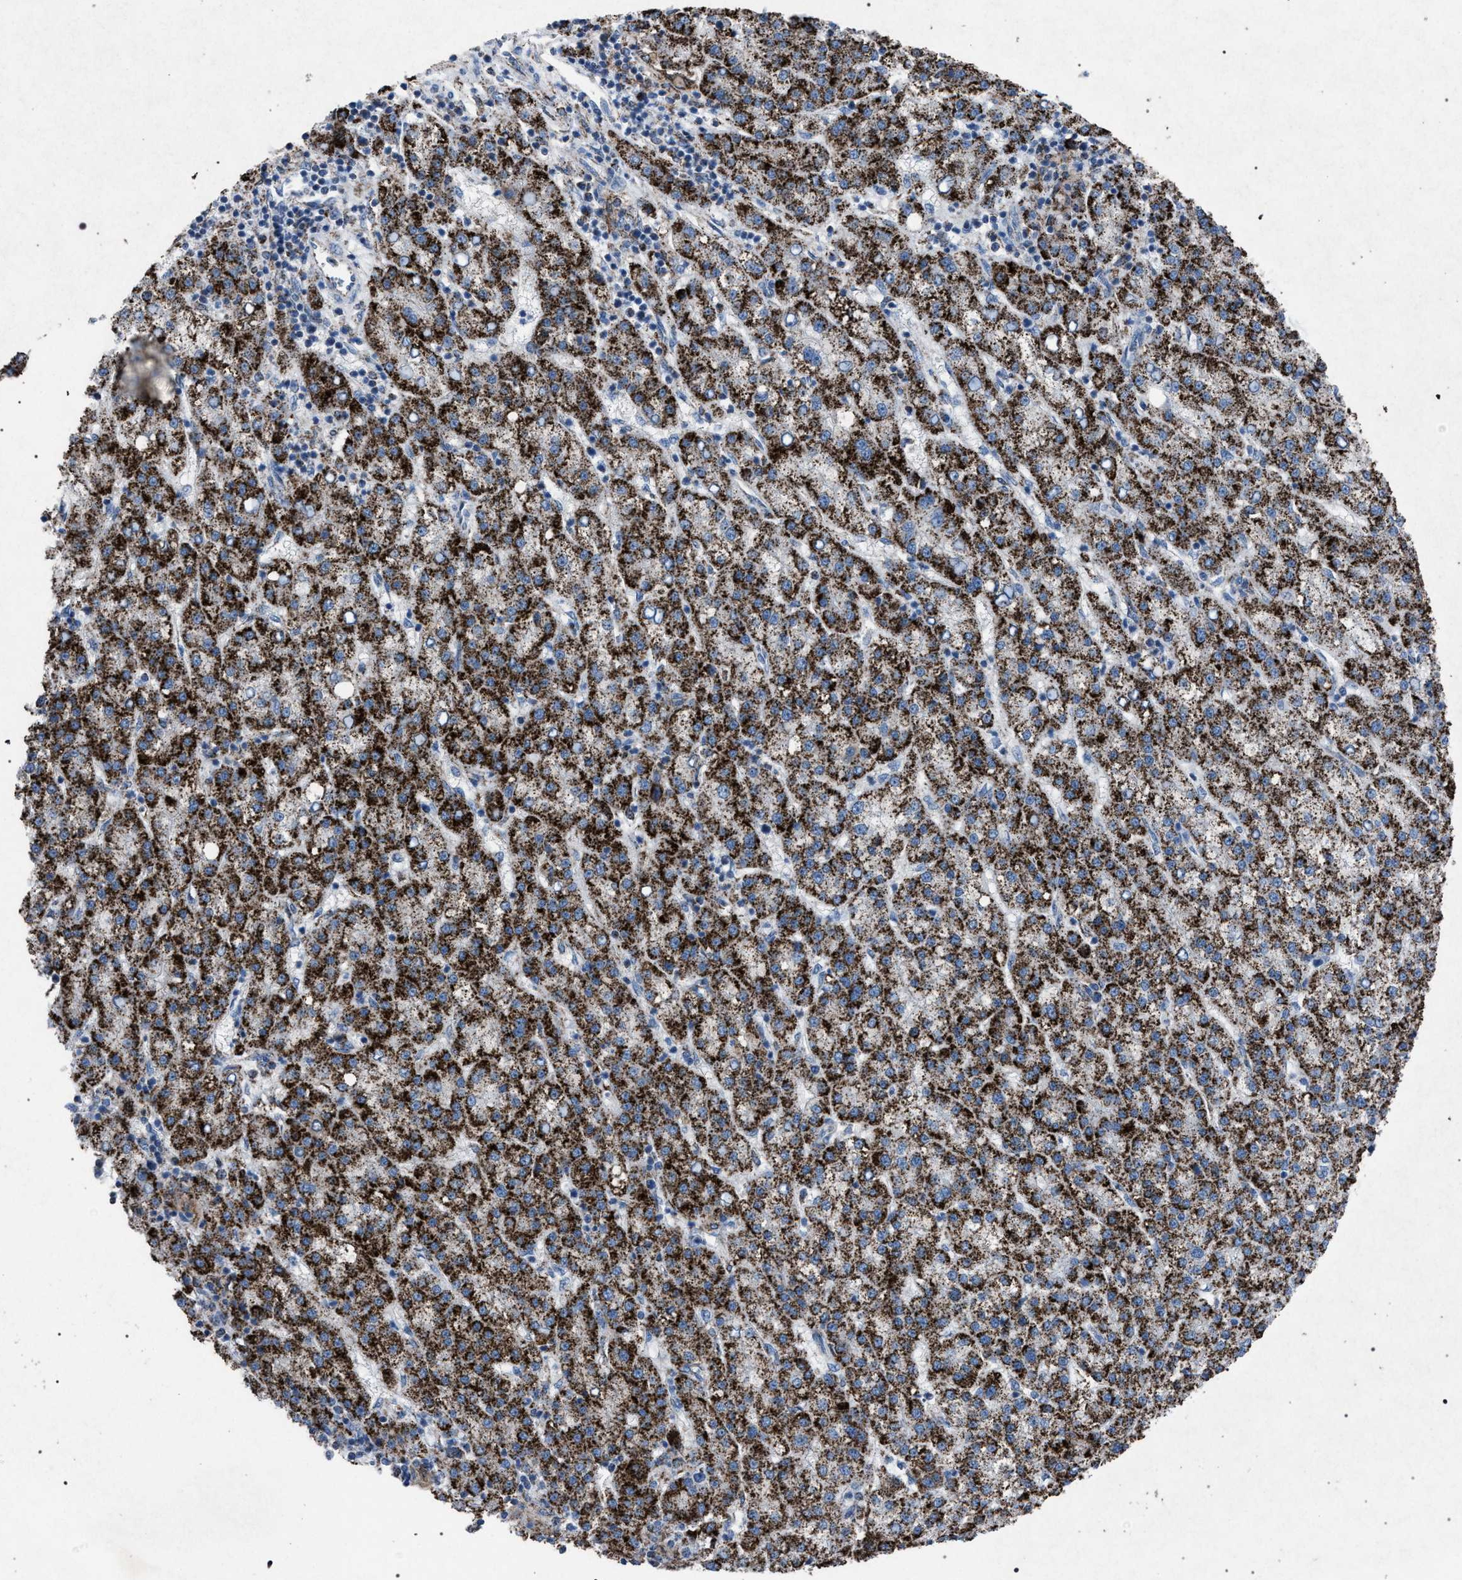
{"staining": {"intensity": "strong", "quantity": ">75%", "location": "cytoplasmic/membranous"}, "tissue": "liver cancer", "cell_type": "Tumor cells", "image_type": "cancer", "snomed": [{"axis": "morphology", "description": "Carcinoma, Hepatocellular, NOS"}, {"axis": "topography", "description": "Liver"}], "caption": "Hepatocellular carcinoma (liver) tissue shows strong cytoplasmic/membranous expression in approximately >75% of tumor cells, visualized by immunohistochemistry.", "gene": "HSD17B4", "patient": {"sex": "female", "age": 58}}